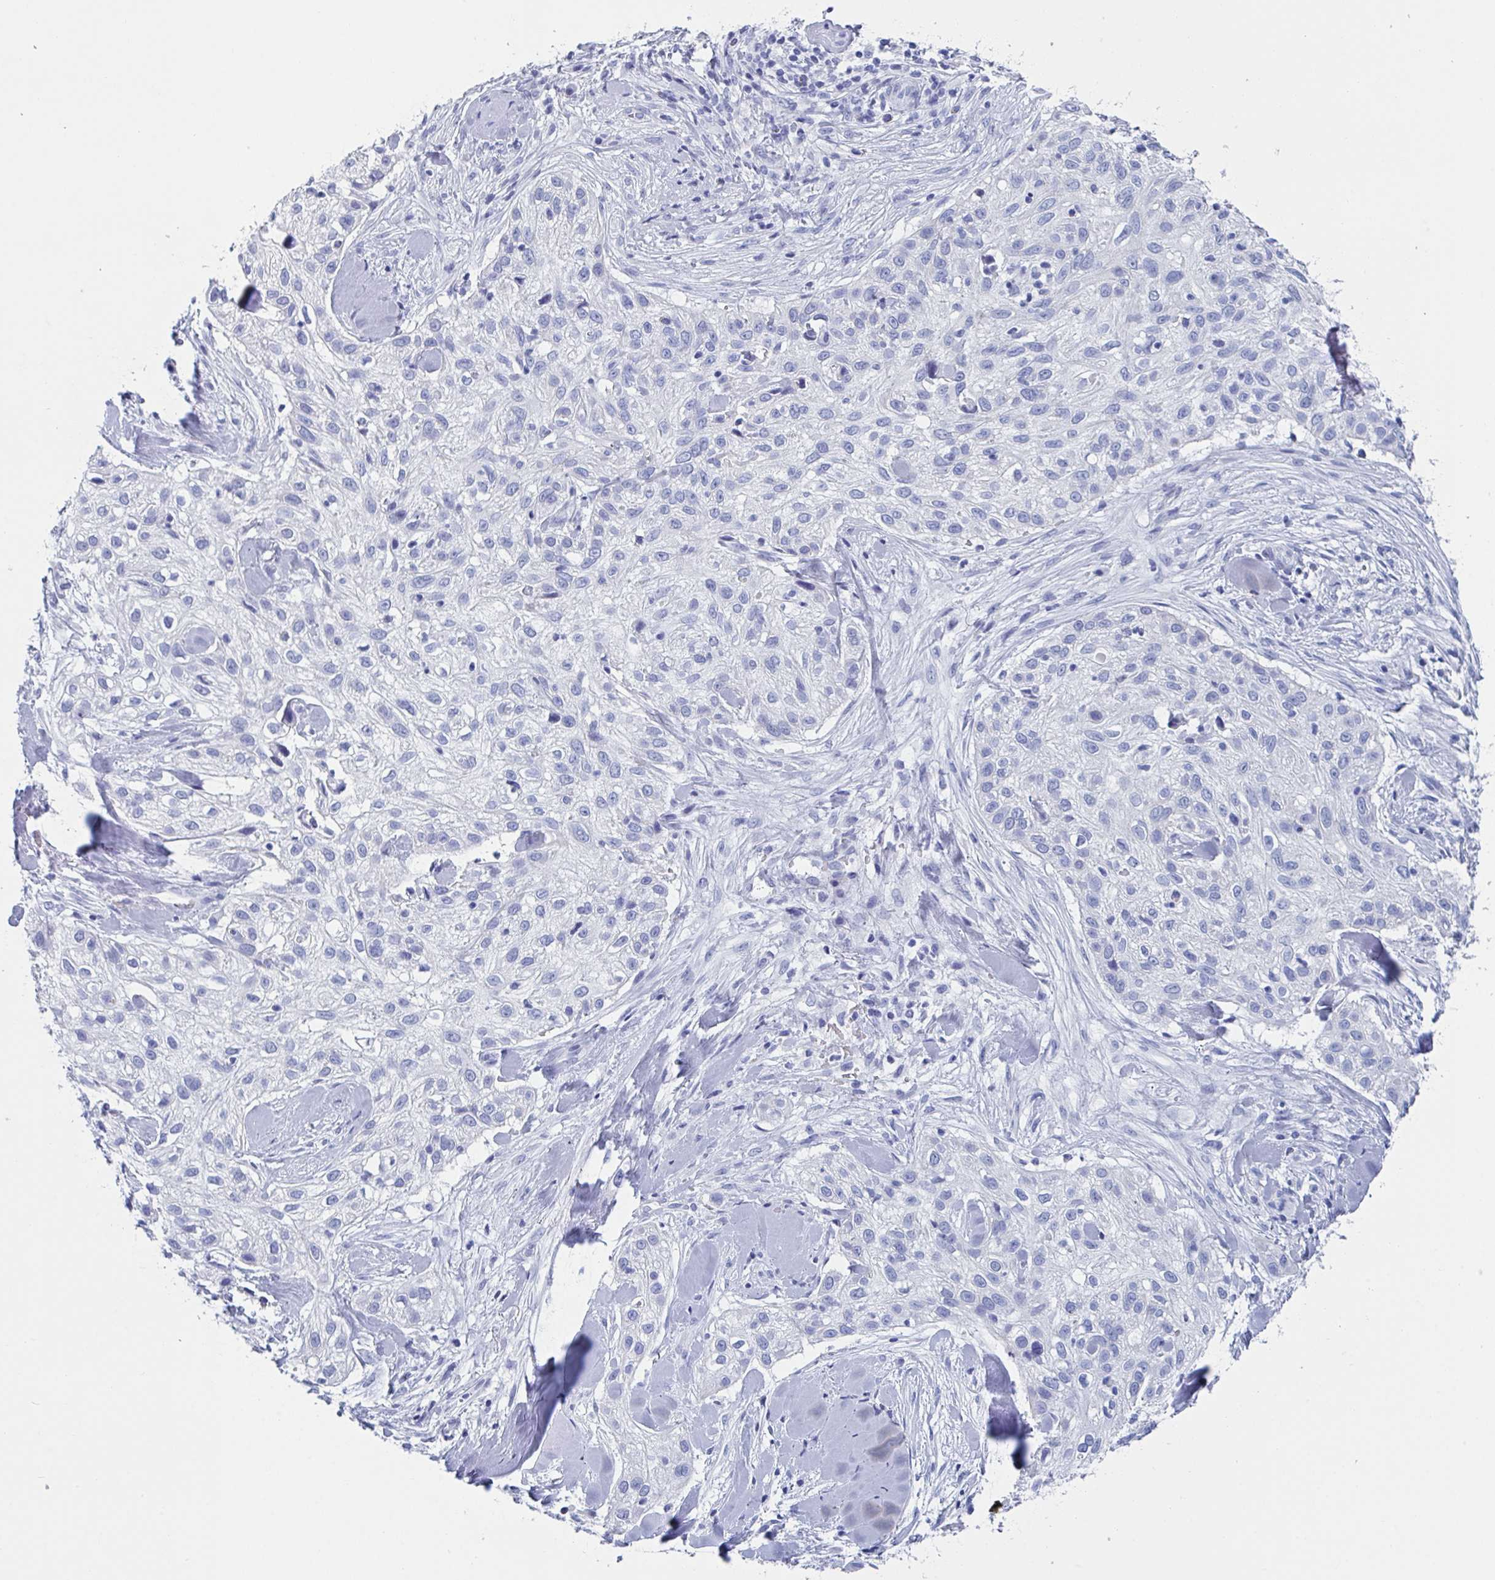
{"staining": {"intensity": "negative", "quantity": "none", "location": "none"}, "tissue": "skin cancer", "cell_type": "Tumor cells", "image_type": "cancer", "snomed": [{"axis": "morphology", "description": "Squamous cell carcinoma, NOS"}, {"axis": "topography", "description": "Skin"}], "caption": "DAB immunohistochemical staining of skin cancer (squamous cell carcinoma) reveals no significant staining in tumor cells.", "gene": "ZPBP", "patient": {"sex": "male", "age": 82}}